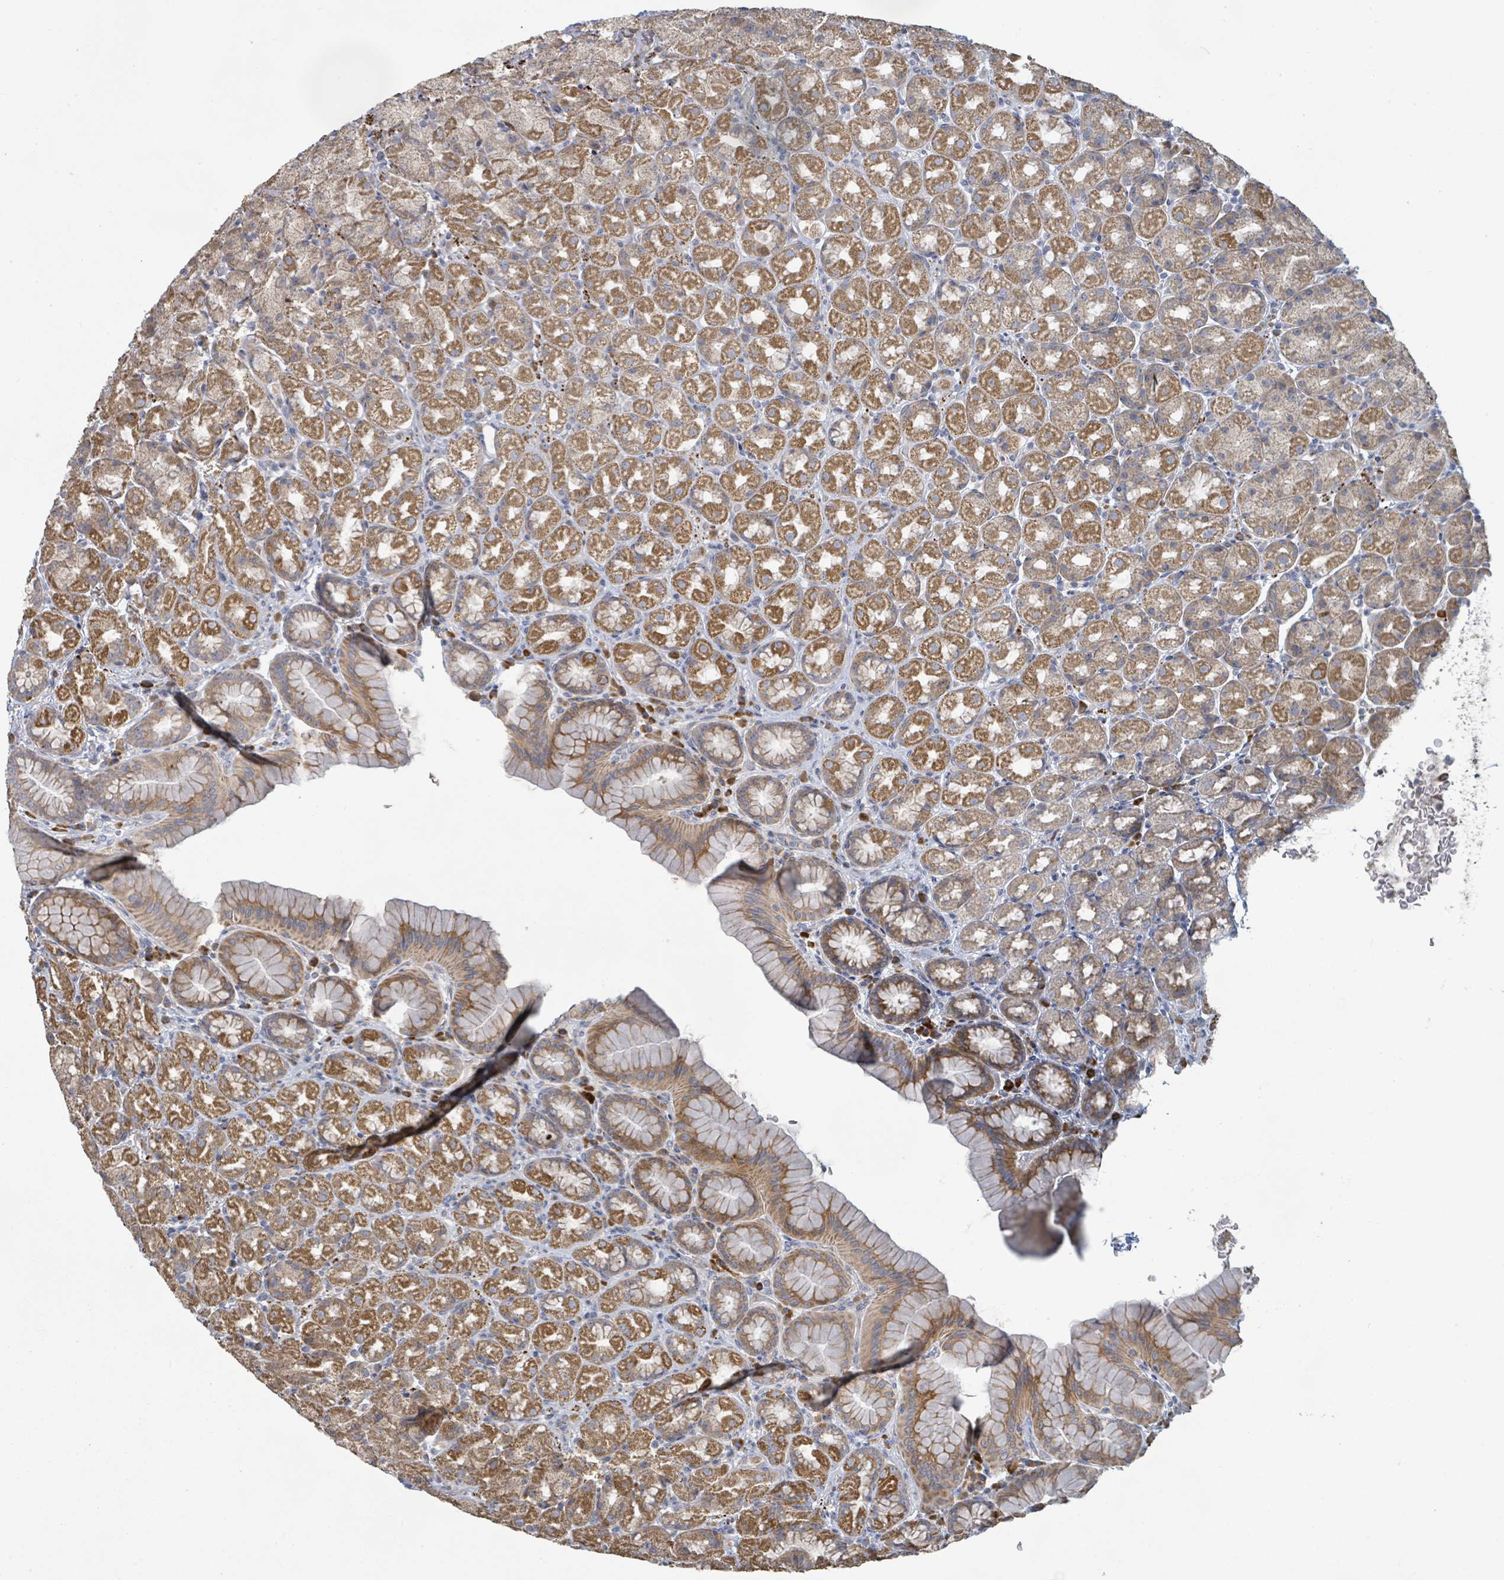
{"staining": {"intensity": "strong", "quantity": ">75%", "location": "cytoplasmic/membranous"}, "tissue": "stomach", "cell_type": "Glandular cells", "image_type": "normal", "snomed": [{"axis": "morphology", "description": "Normal tissue, NOS"}, {"axis": "topography", "description": "Stomach, upper"}, {"axis": "topography", "description": "Stomach"}], "caption": "A high amount of strong cytoplasmic/membranous expression is appreciated in about >75% of glandular cells in benign stomach. The staining is performed using DAB (3,3'-diaminobenzidine) brown chromogen to label protein expression. The nuclei are counter-stained blue using hematoxylin.", "gene": "KCNS2", "patient": {"sex": "male", "age": 68}}